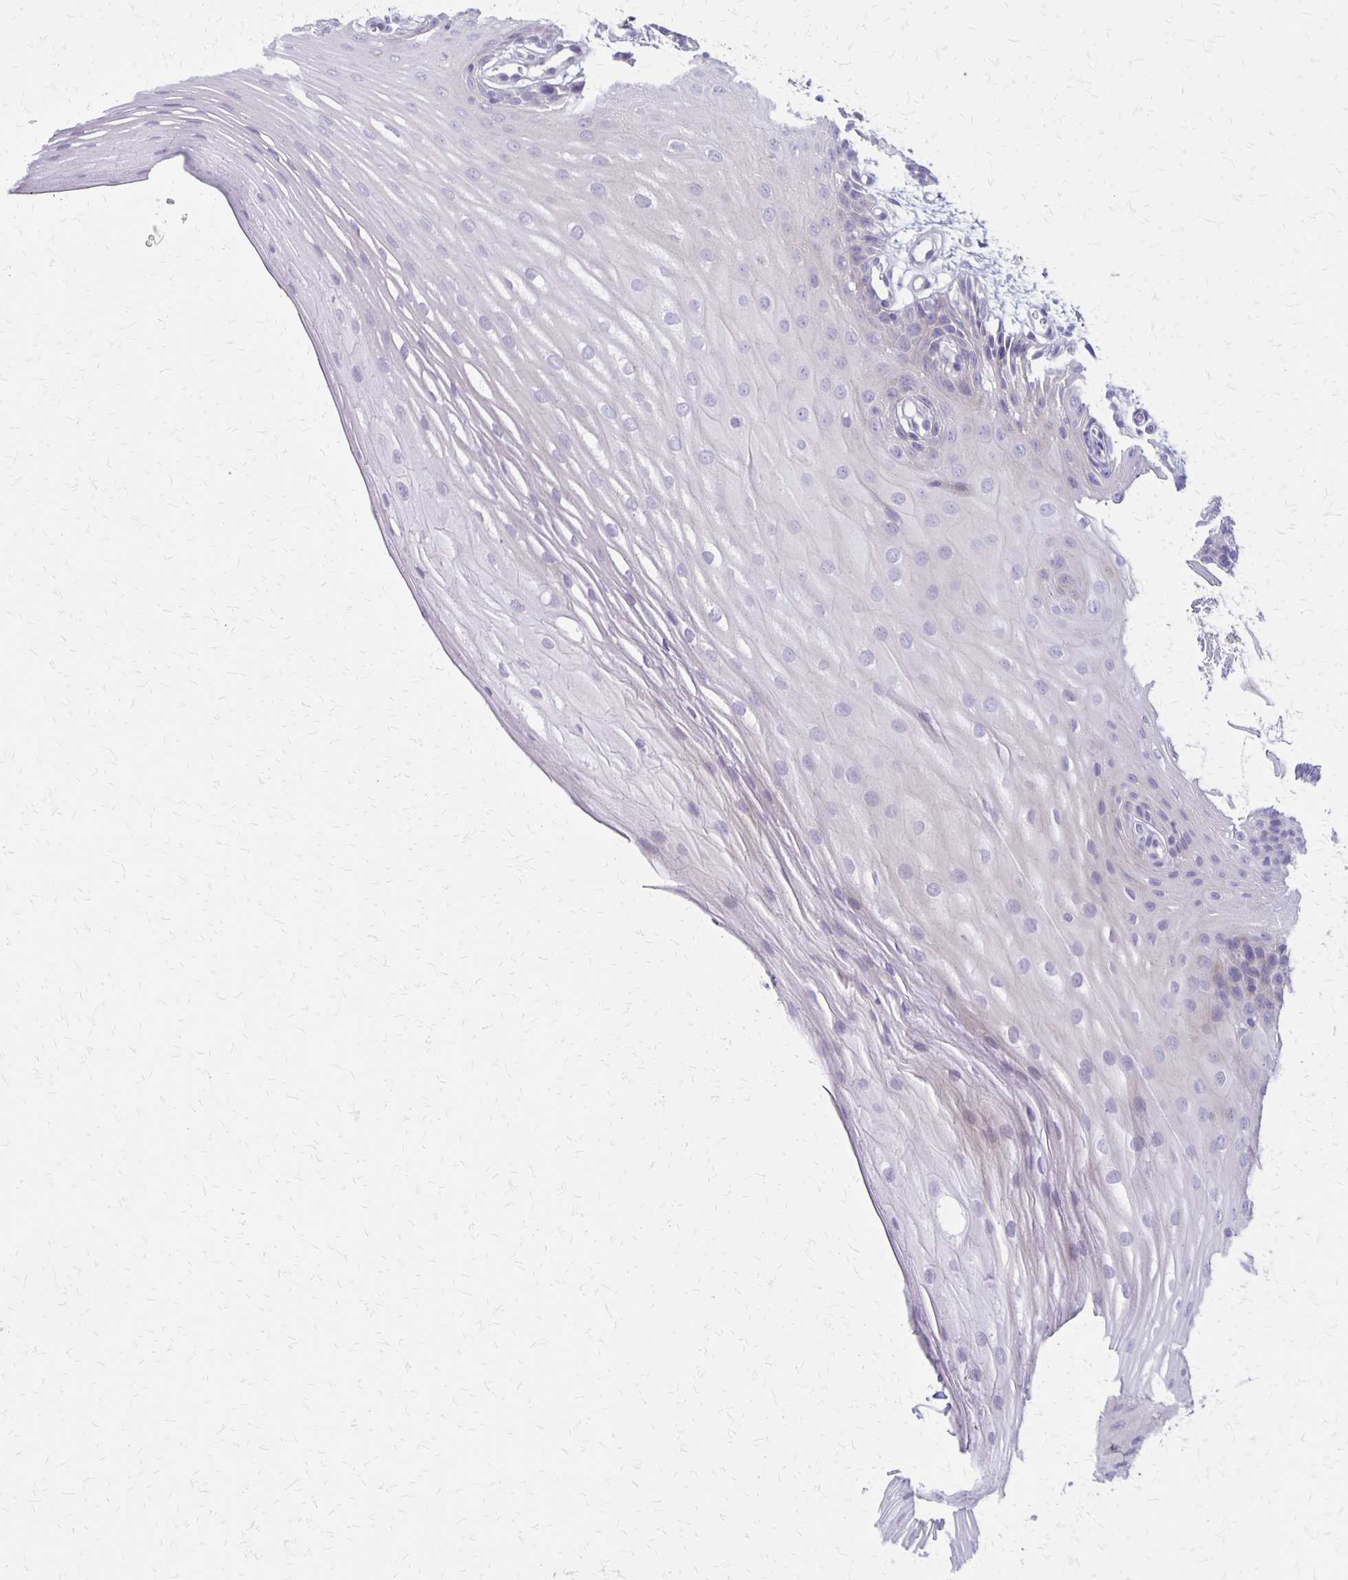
{"staining": {"intensity": "negative", "quantity": "none", "location": "none"}, "tissue": "oral mucosa", "cell_type": "Squamous epithelial cells", "image_type": "normal", "snomed": [{"axis": "morphology", "description": "Normal tissue, NOS"}, {"axis": "topography", "description": "Oral tissue"}], "caption": "Normal oral mucosa was stained to show a protein in brown. There is no significant staining in squamous epithelial cells.", "gene": "HOMER1", "patient": {"sex": "female", "age": 81}}